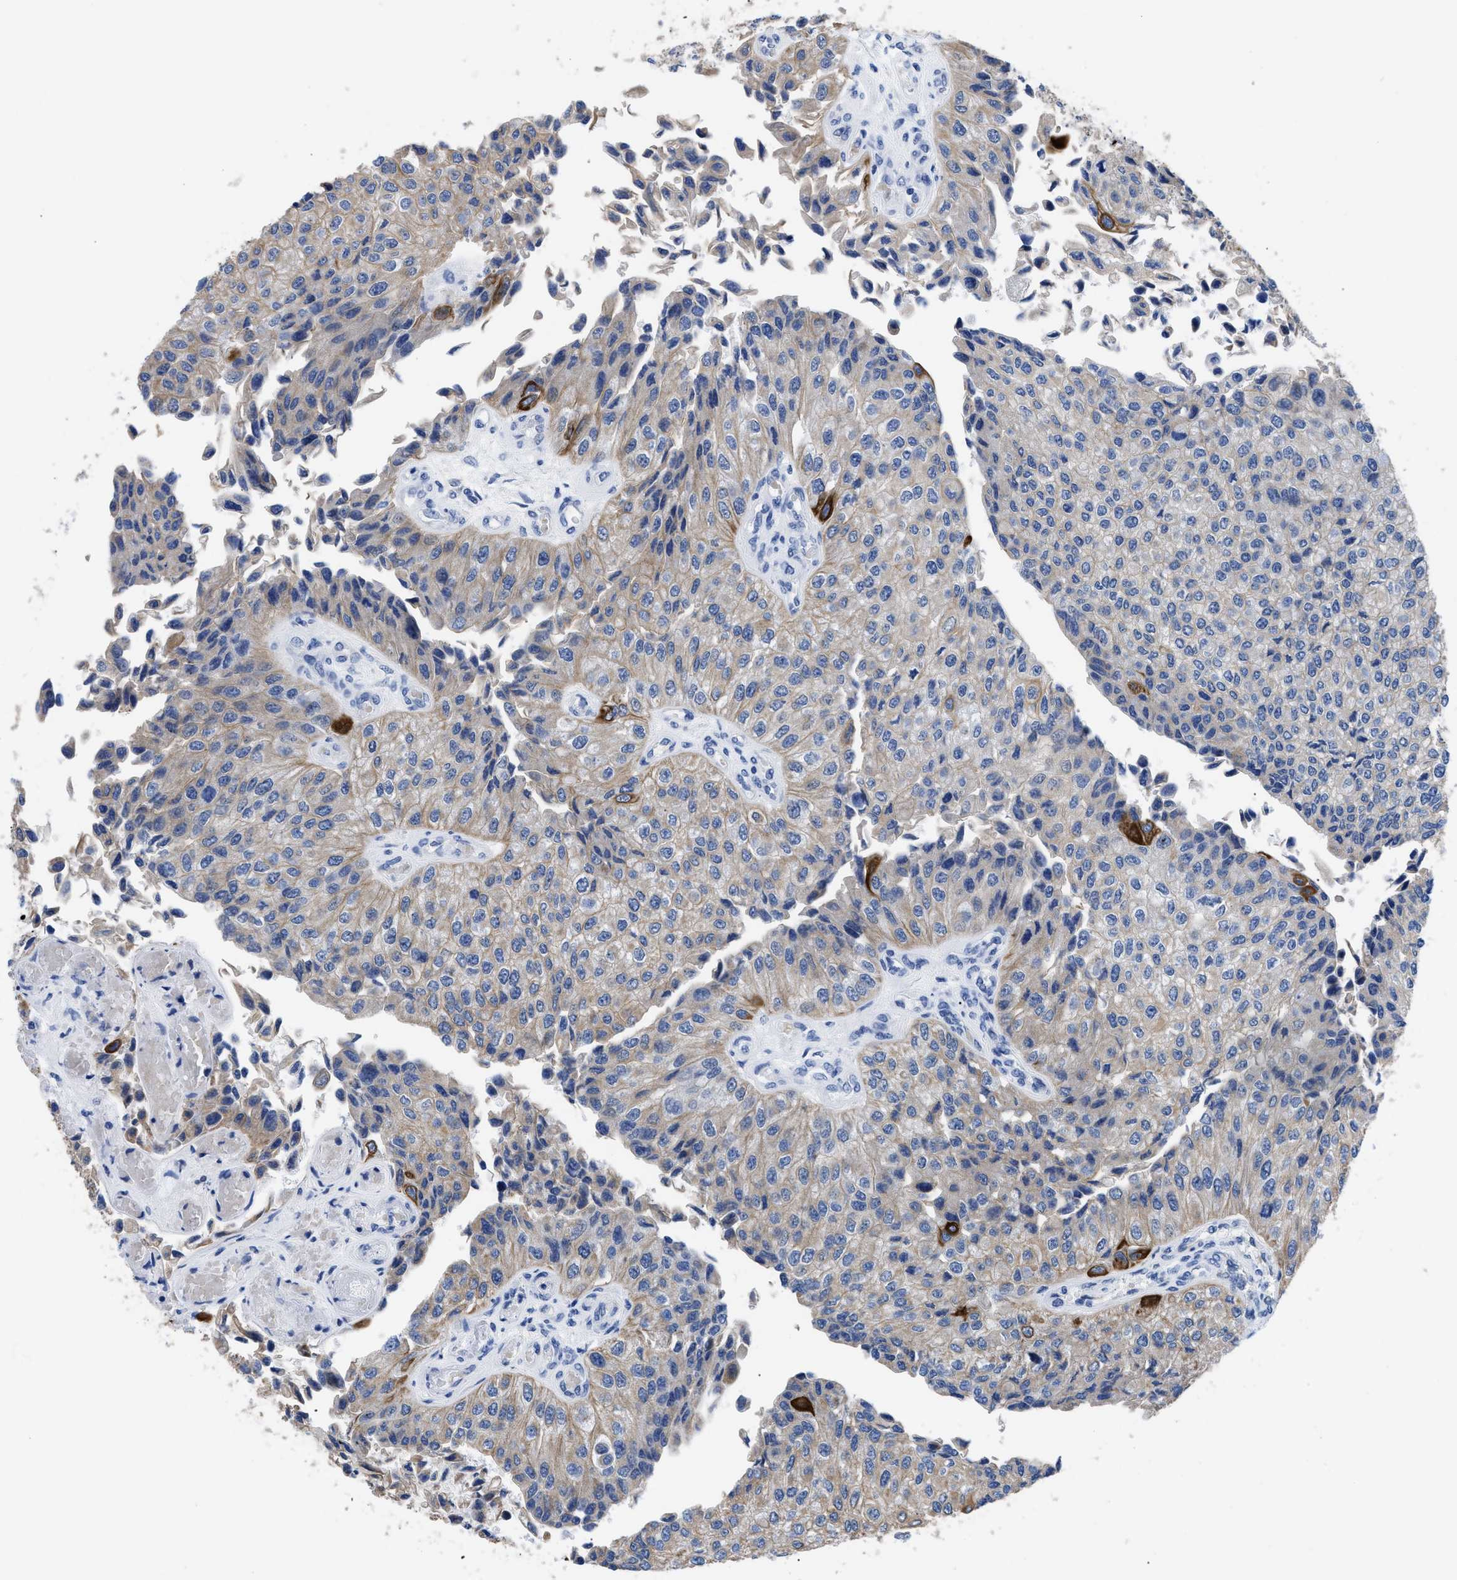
{"staining": {"intensity": "strong", "quantity": "<25%", "location": "cytoplasmic/membranous"}, "tissue": "urothelial cancer", "cell_type": "Tumor cells", "image_type": "cancer", "snomed": [{"axis": "morphology", "description": "Urothelial carcinoma, High grade"}, {"axis": "topography", "description": "Kidney"}, {"axis": "topography", "description": "Urinary bladder"}], "caption": "A high-resolution photomicrograph shows immunohistochemistry (IHC) staining of urothelial carcinoma (high-grade), which shows strong cytoplasmic/membranous positivity in approximately <25% of tumor cells.", "gene": "TMEM68", "patient": {"sex": "male", "age": 77}}